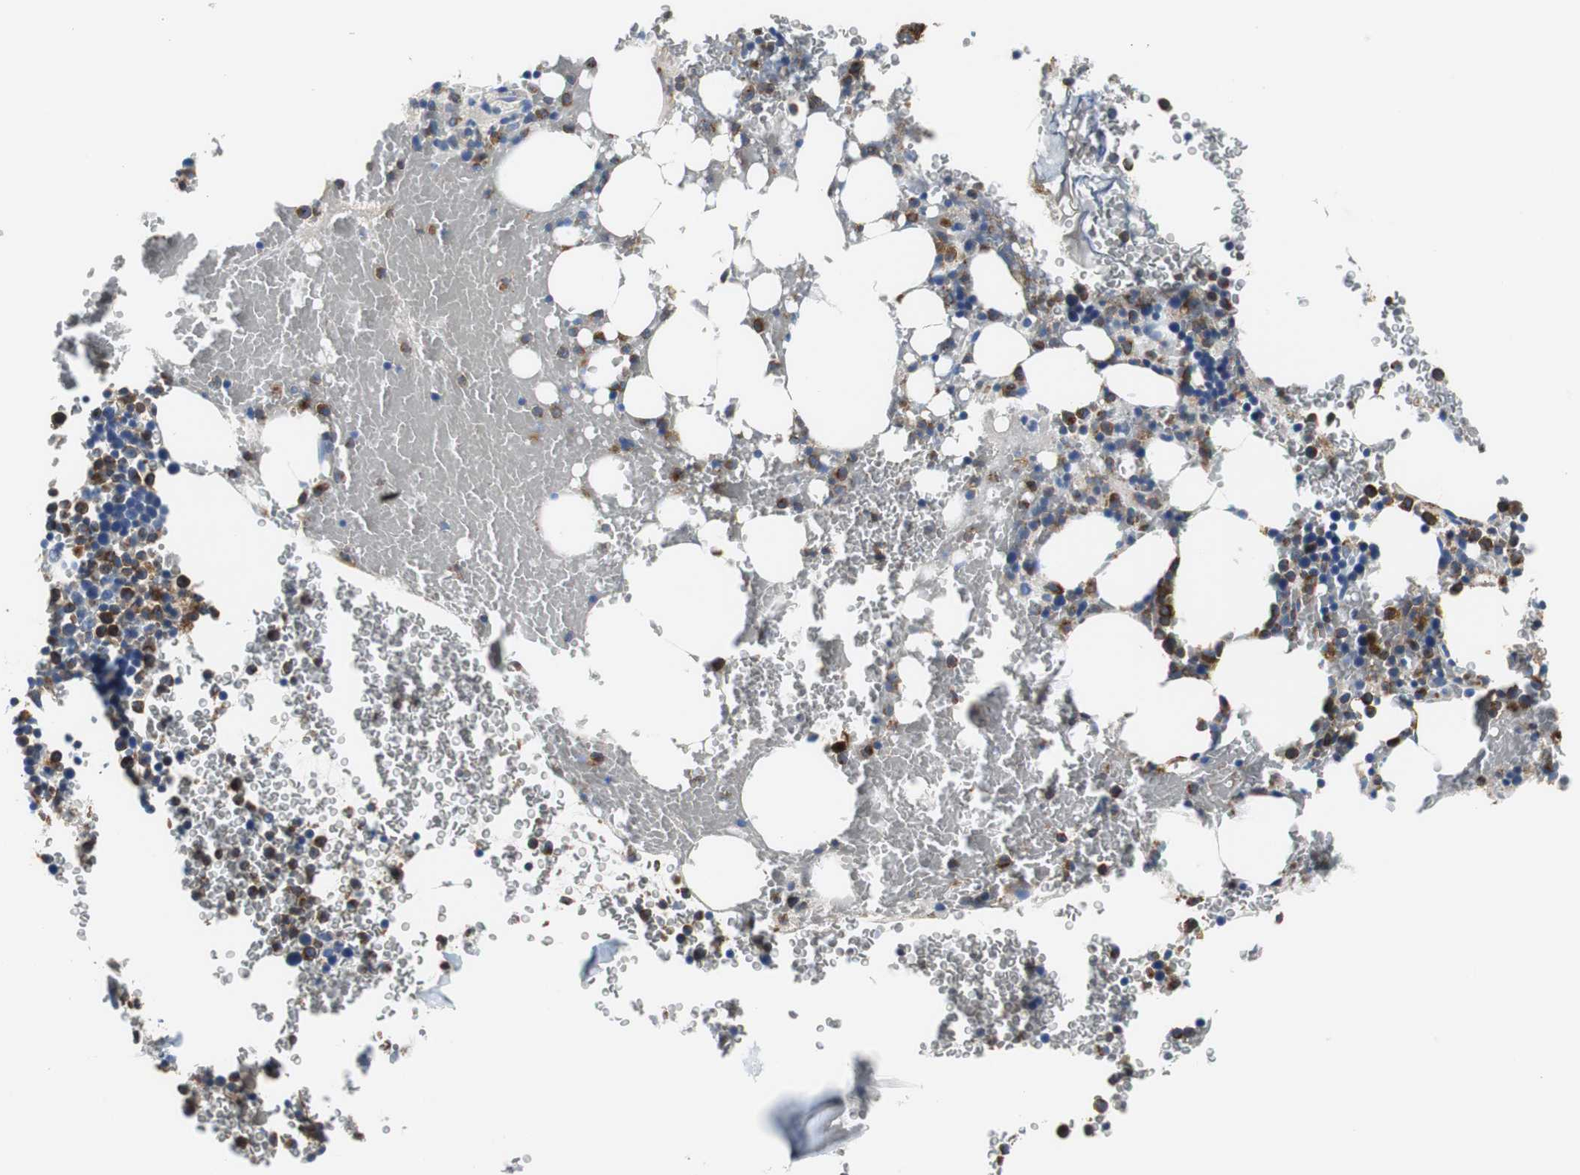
{"staining": {"intensity": "strong", "quantity": "25%-75%", "location": "cytoplasmic/membranous,nuclear"}, "tissue": "bone marrow", "cell_type": "Hematopoietic cells", "image_type": "normal", "snomed": [{"axis": "morphology", "description": "Normal tissue, NOS"}, {"axis": "topography", "description": "Bone marrow"}], "caption": "Immunohistochemical staining of benign bone marrow demonstrates strong cytoplasmic/membranous,nuclear protein staining in approximately 25%-75% of hematopoietic cells.", "gene": "VAMP8", "patient": {"sex": "female", "age": 73}}